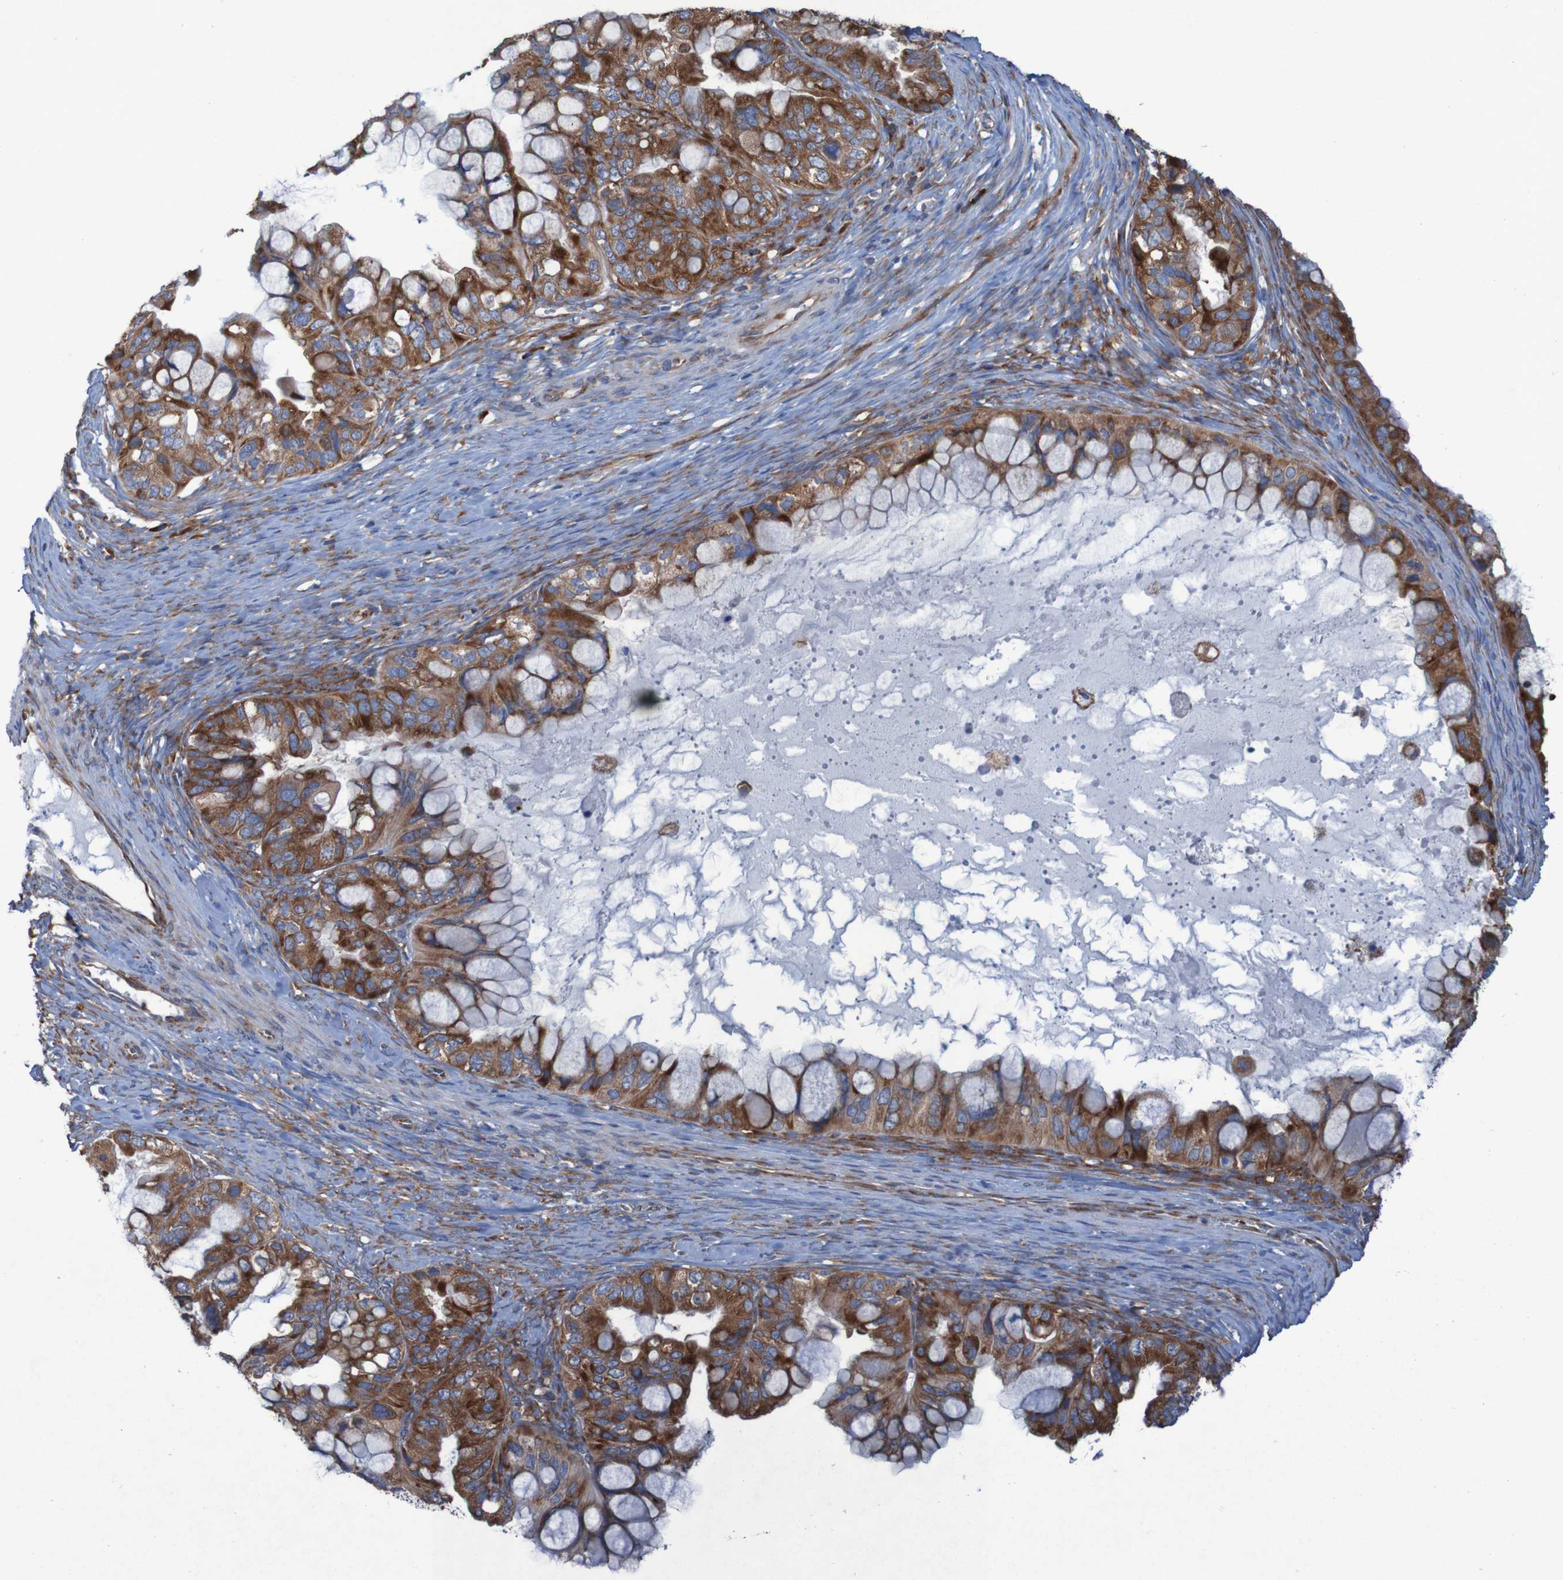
{"staining": {"intensity": "strong", "quantity": ">75%", "location": "cytoplasmic/membranous"}, "tissue": "ovarian cancer", "cell_type": "Tumor cells", "image_type": "cancer", "snomed": [{"axis": "morphology", "description": "Cystadenocarcinoma, mucinous, NOS"}, {"axis": "topography", "description": "Ovary"}], "caption": "Protein expression analysis of mucinous cystadenocarcinoma (ovarian) exhibits strong cytoplasmic/membranous expression in about >75% of tumor cells.", "gene": "RPL10", "patient": {"sex": "female", "age": 80}}